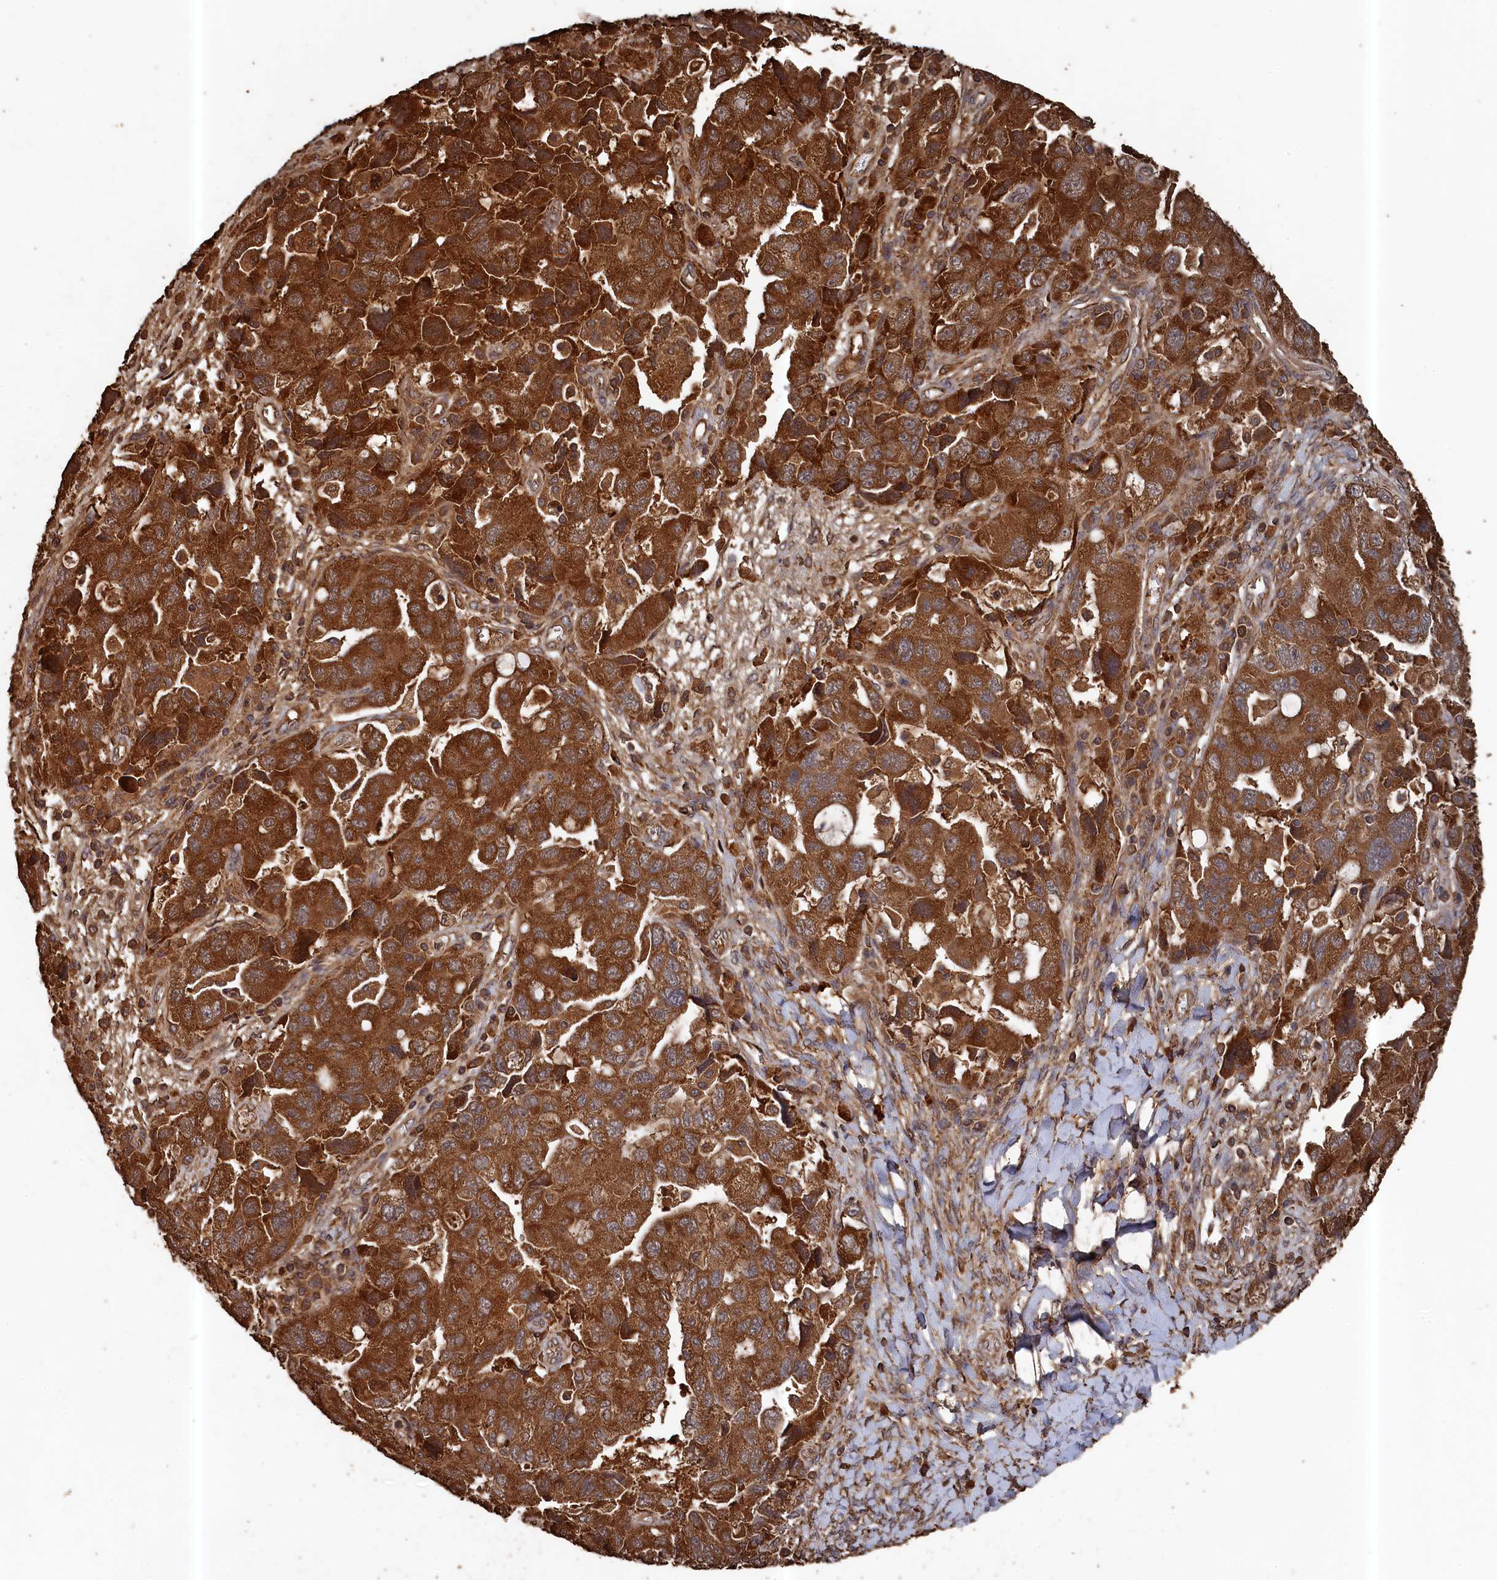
{"staining": {"intensity": "strong", "quantity": ">75%", "location": "cytoplasmic/membranous"}, "tissue": "ovarian cancer", "cell_type": "Tumor cells", "image_type": "cancer", "snomed": [{"axis": "morphology", "description": "Carcinoma, NOS"}, {"axis": "morphology", "description": "Cystadenocarcinoma, serous, NOS"}, {"axis": "topography", "description": "Ovary"}], "caption": "Immunohistochemistry staining of ovarian cancer (serous cystadenocarcinoma), which displays high levels of strong cytoplasmic/membranous positivity in approximately >75% of tumor cells indicating strong cytoplasmic/membranous protein expression. The staining was performed using DAB (3,3'-diaminobenzidine) (brown) for protein detection and nuclei were counterstained in hematoxylin (blue).", "gene": "SNX33", "patient": {"sex": "female", "age": 69}}